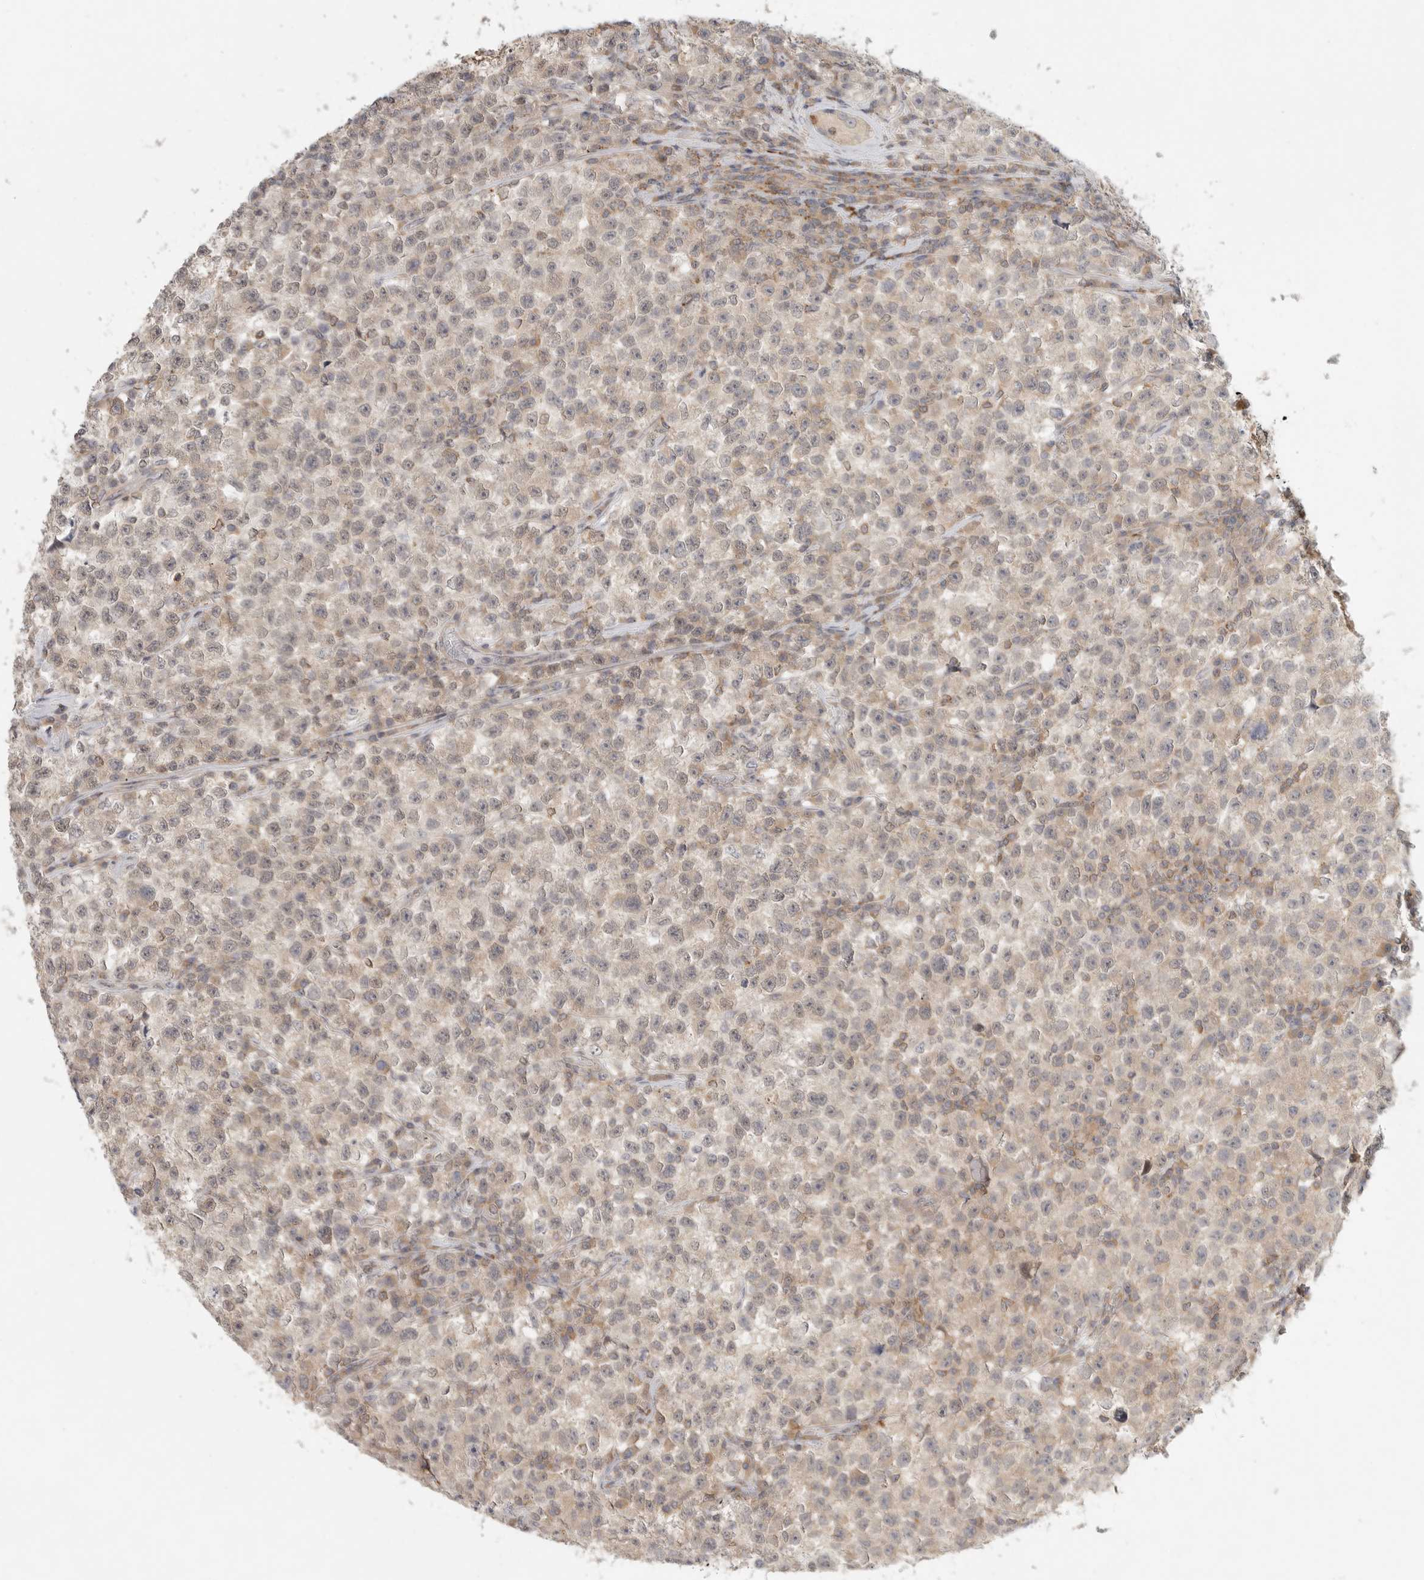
{"staining": {"intensity": "weak", "quantity": "25%-75%", "location": "nuclear"}, "tissue": "testis cancer", "cell_type": "Tumor cells", "image_type": "cancer", "snomed": [{"axis": "morphology", "description": "Seminoma, NOS"}, {"axis": "topography", "description": "Testis"}], "caption": "Immunohistochemical staining of testis cancer (seminoma) exhibits weak nuclear protein staining in approximately 25%-75% of tumor cells.", "gene": "HDAC6", "patient": {"sex": "male", "age": 22}}